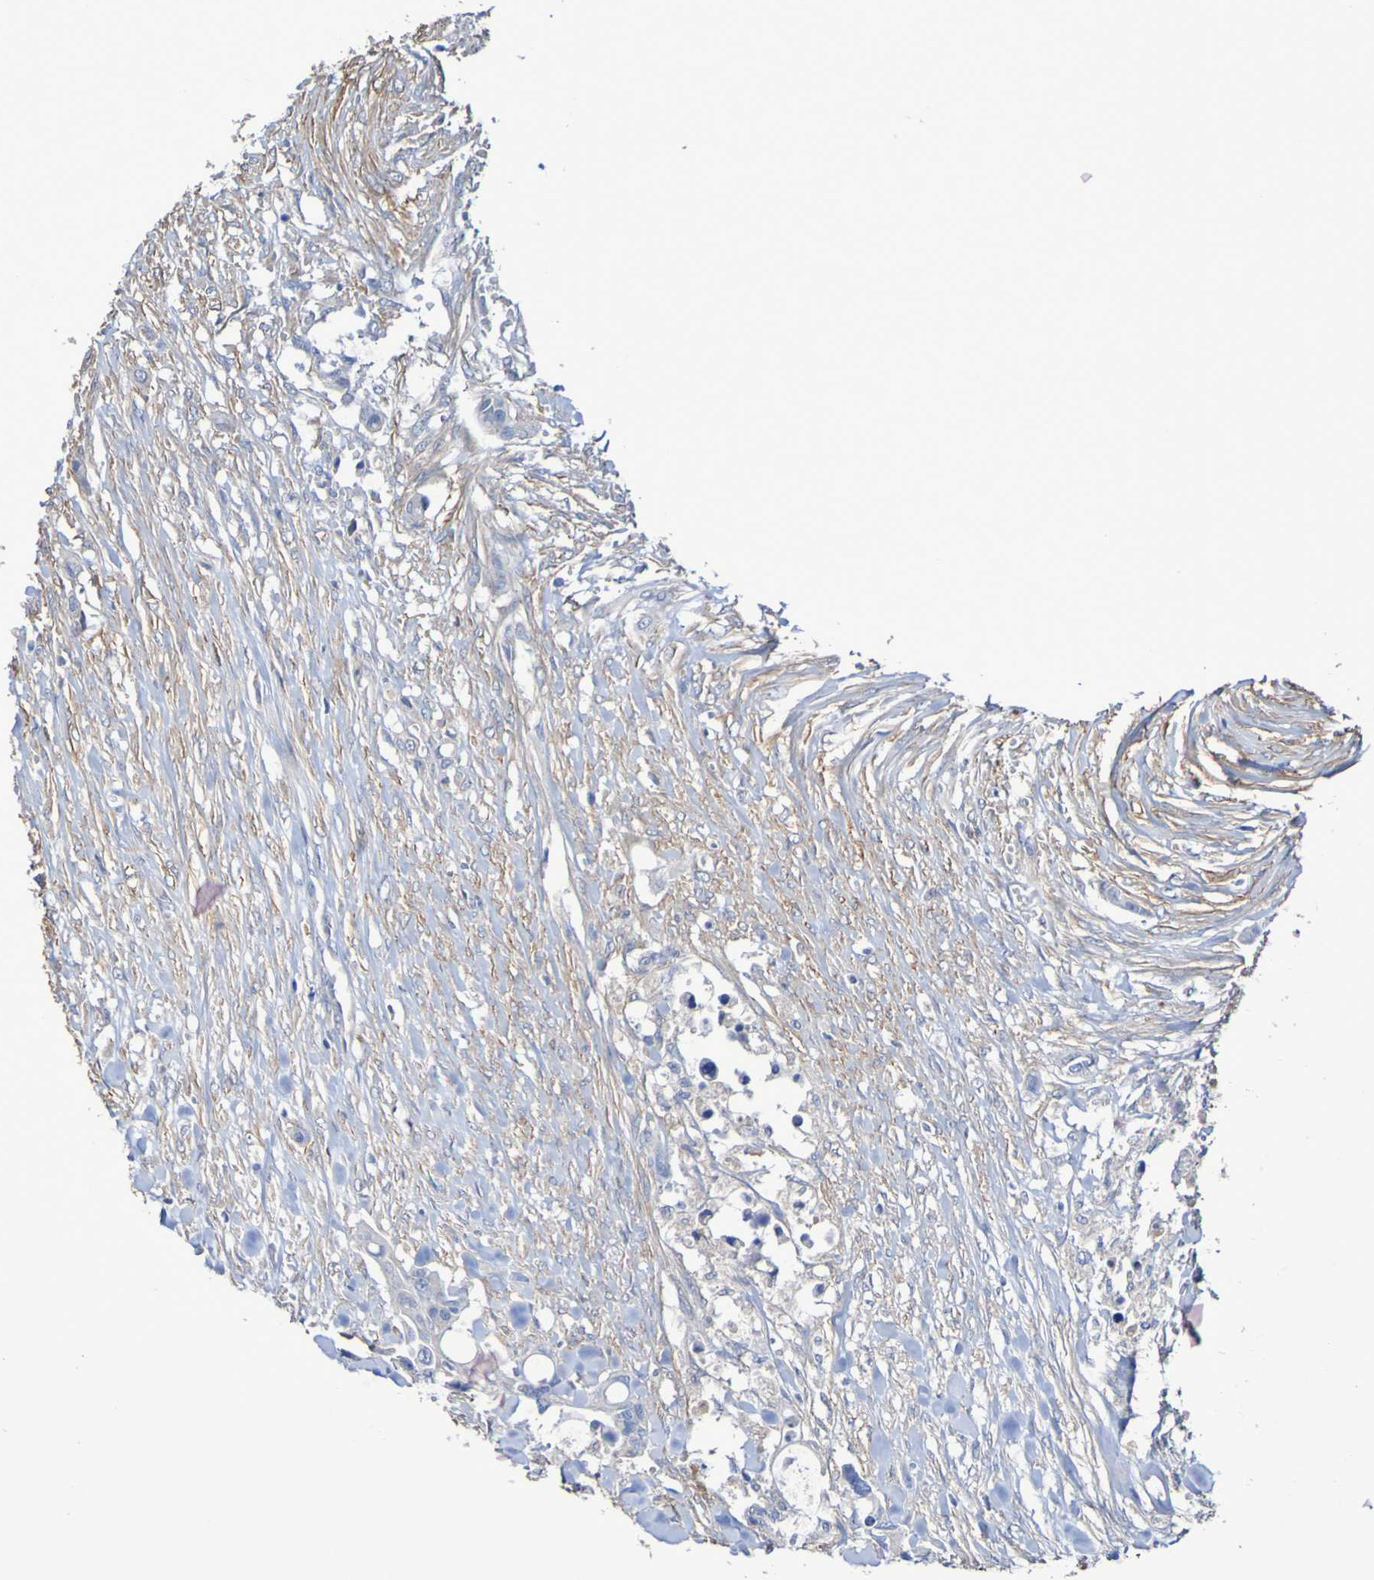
{"staining": {"intensity": "negative", "quantity": "none", "location": "none"}, "tissue": "colorectal cancer", "cell_type": "Tumor cells", "image_type": "cancer", "snomed": [{"axis": "morphology", "description": "Adenocarcinoma, NOS"}, {"axis": "topography", "description": "Colon"}], "caption": "DAB (3,3'-diaminobenzidine) immunohistochemical staining of human colorectal cancer shows no significant staining in tumor cells.", "gene": "SRPRB", "patient": {"sex": "female", "age": 57}}